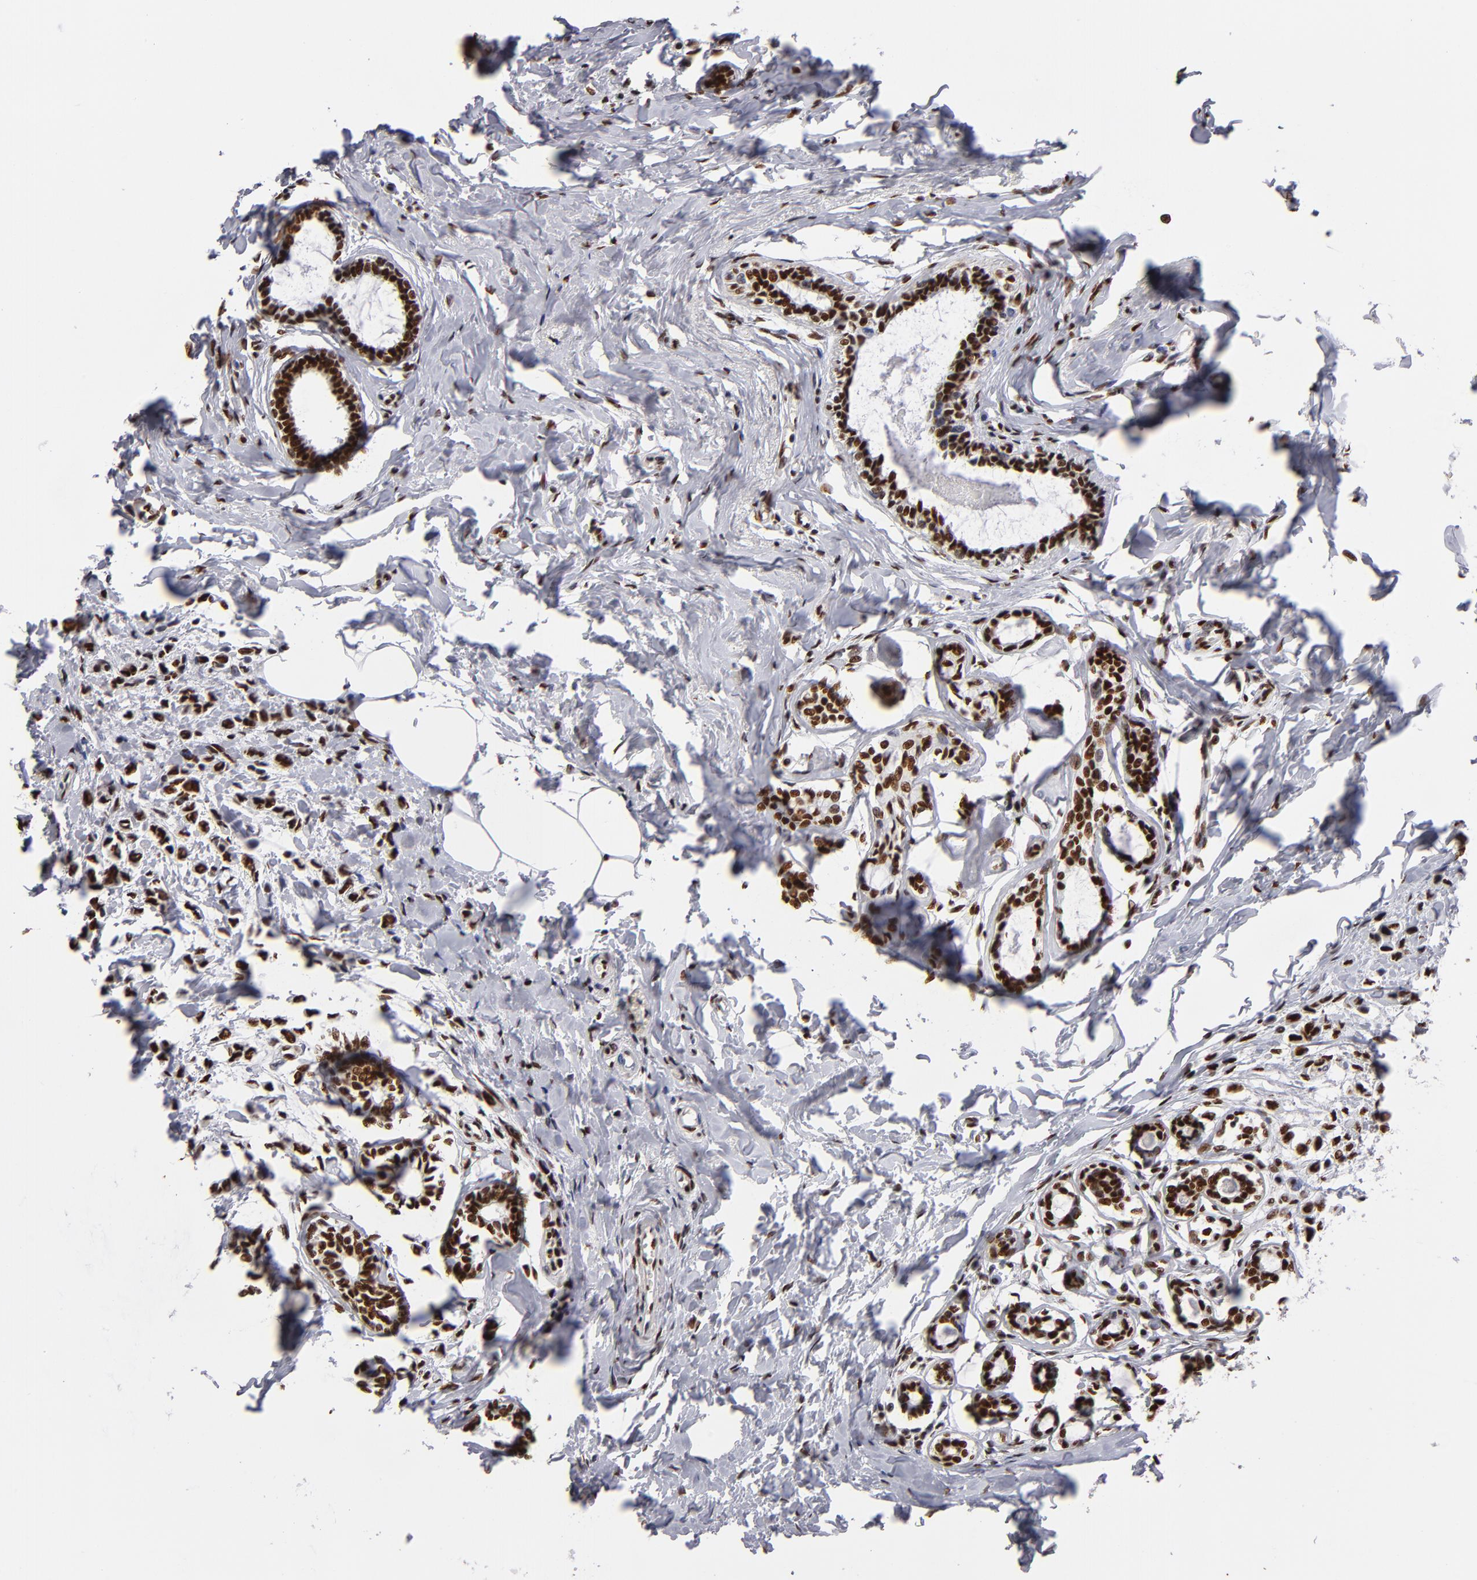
{"staining": {"intensity": "strong", "quantity": ">75%", "location": "nuclear"}, "tissue": "breast cancer", "cell_type": "Tumor cells", "image_type": "cancer", "snomed": [{"axis": "morphology", "description": "Lobular carcinoma"}, {"axis": "topography", "description": "Breast"}], "caption": "High-magnification brightfield microscopy of breast lobular carcinoma stained with DAB (3,3'-diaminobenzidine) (brown) and counterstained with hematoxylin (blue). tumor cells exhibit strong nuclear staining is present in approximately>75% of cells.", "gene": "MRE11", "patient": {"sex": "female", "age": 51}}